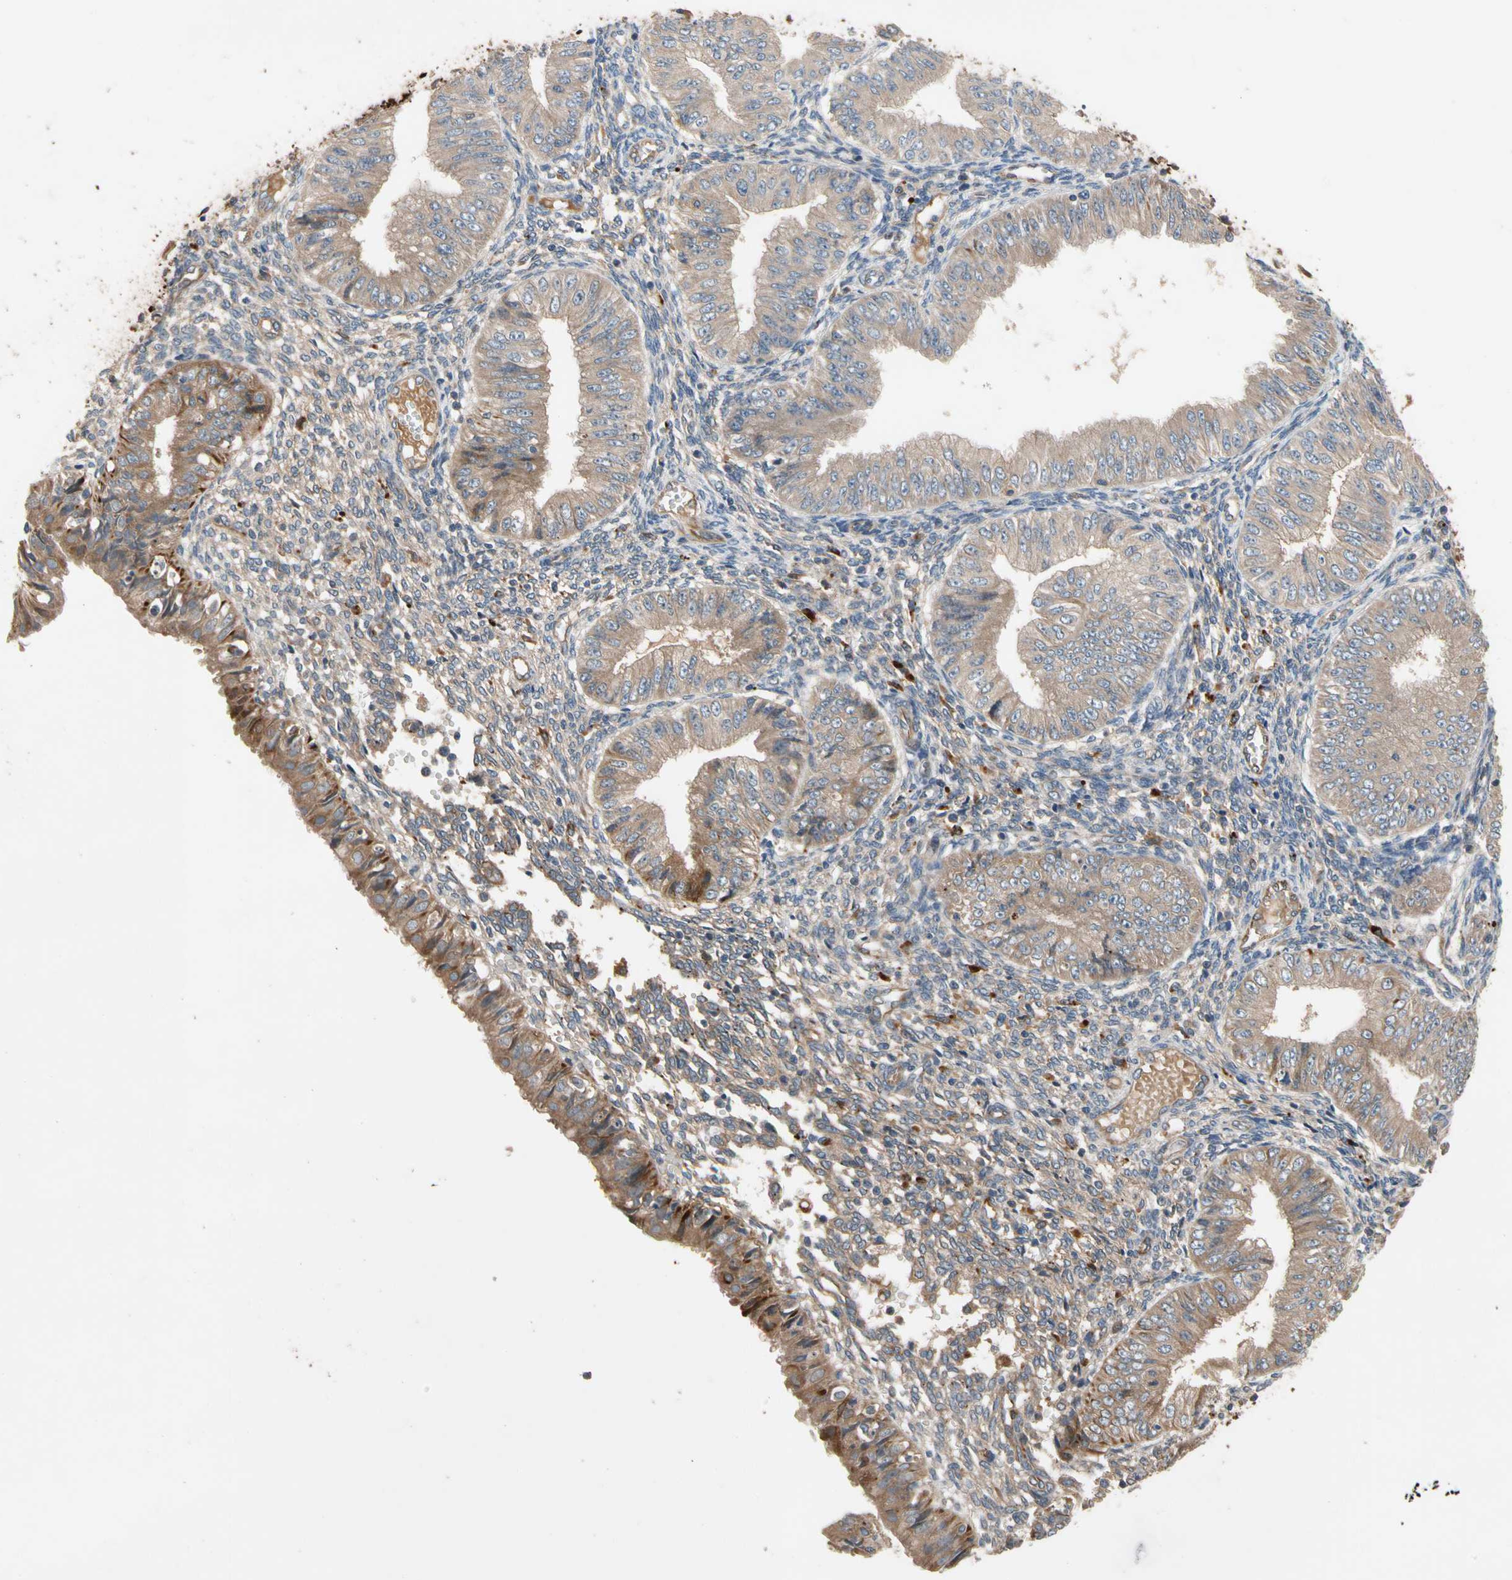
{"staining": {"intensity": "moderate", "quantity": ">75%", "location": "cytoplasmic/membranous"}, "tissue": "endometrial cancer", "cell_type": "Tumor cells", "image_type": "cancer", "snomed": [{"axis": "morphology", "description": "Normal tissue, NOS"}, {"axis": "morphology", "description": "Adenocarcinoma, NOS"}, {"axis": "topography", "description": "Endometrium"}], "caption": "The histopathology image displays immunohistochemical staining of endometrial adenocarcinoma. There is moderate cytoplasmic/membranous positivity is identified in about >75% of tumor cells.", "gene": "FGD6", "patient": {"sex": "female", "age": 53}}